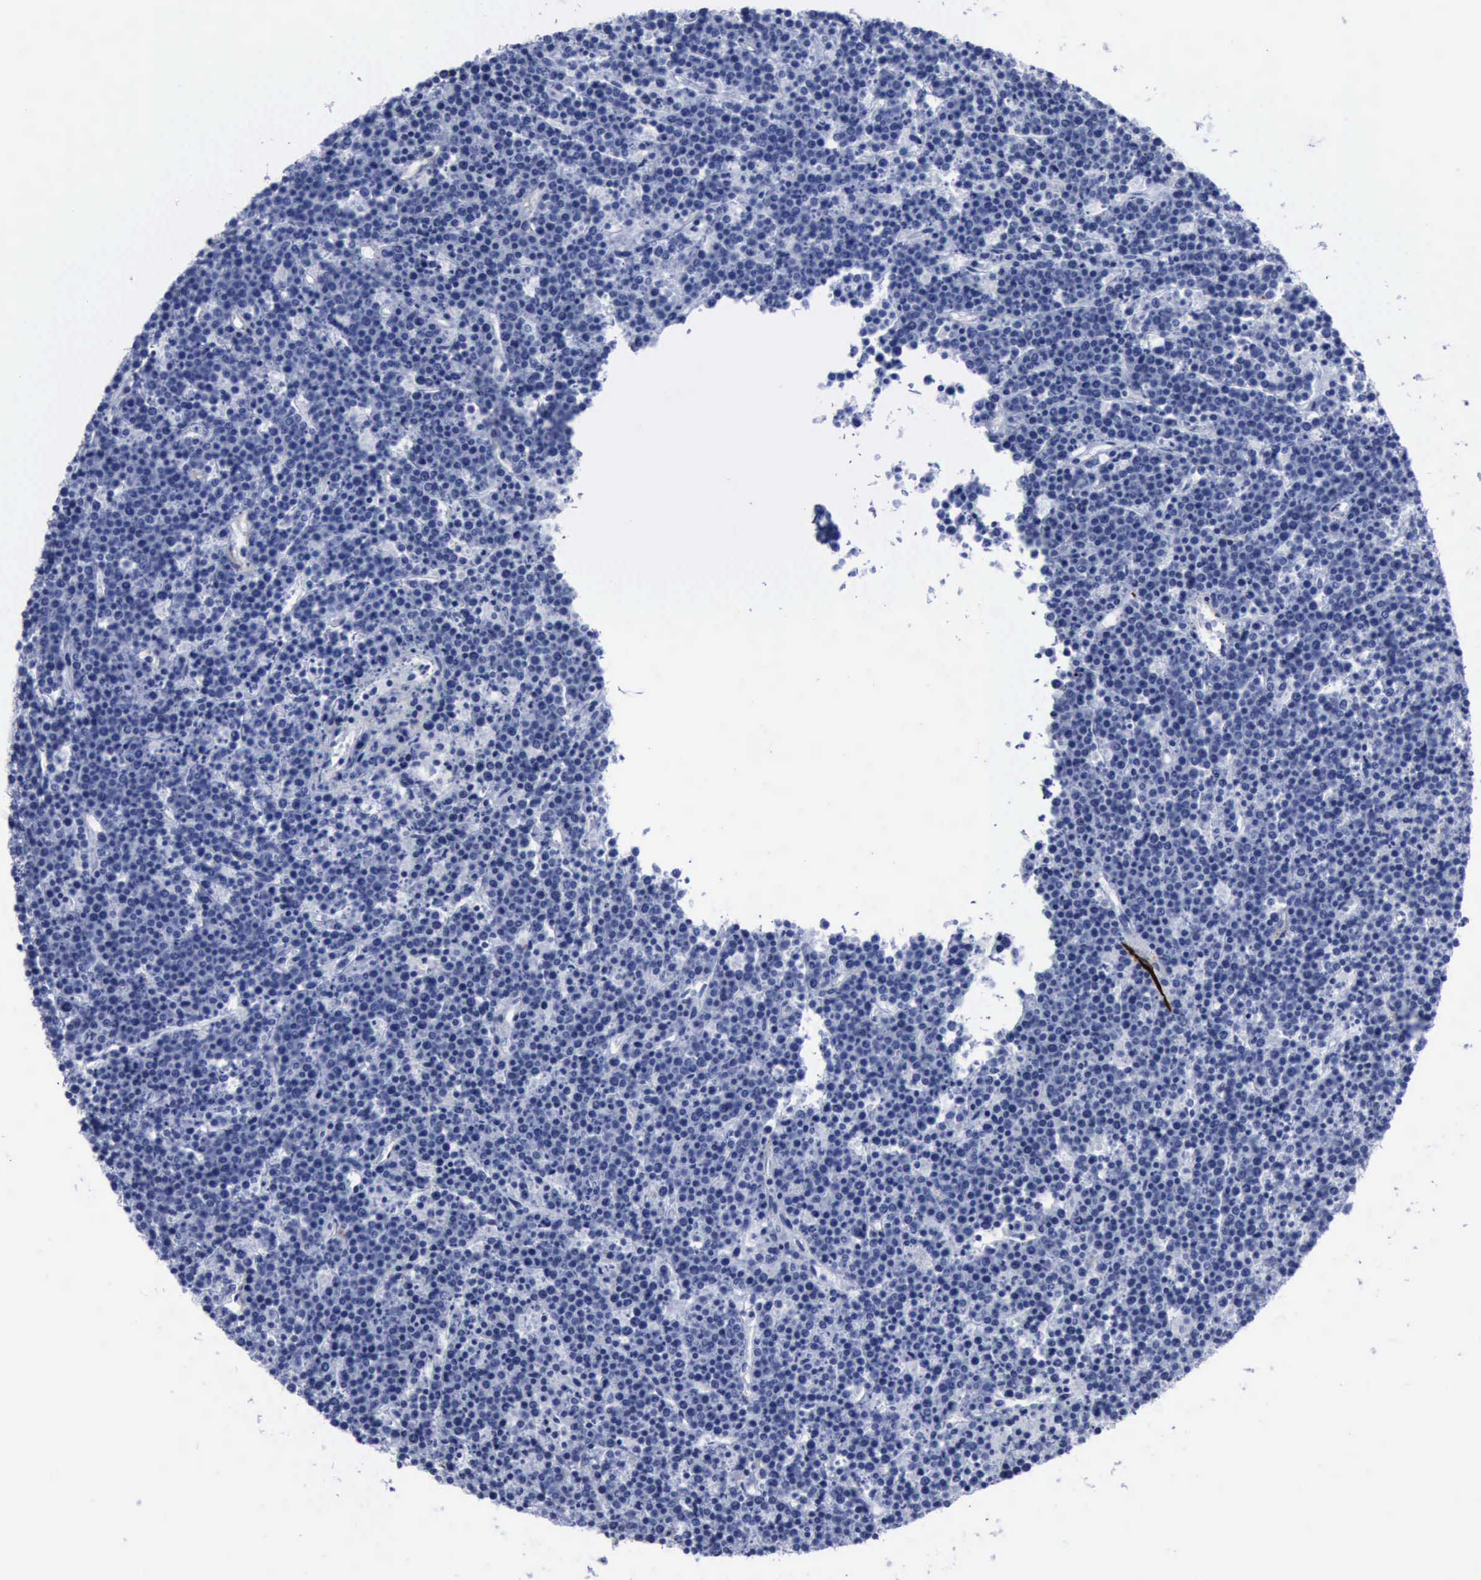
{"staining": {"intensity": "negative", "quantity": "none", "location": "none"}, "tissue": "lymphoma", "cell_type": "Tumor cells", "image_type": "cancer", "snomed": [{"axis": "morphology", "description": "Malignant lymphoma, non-Hodgkin's type, High grade"}, {"axis": "topography", "description": "Ovary"}], "caption": "Malignant lymphoma, non-Hodgkin's type (high-grade) was stained to show a protein in brown. There is no significant staining in tumor cells. The staining is performed using DAB brown chromogen with nuclei counter-stained in using hematoxylin.", "gene": "NGFR", "patient": {"sex": "female", "age": 56}}